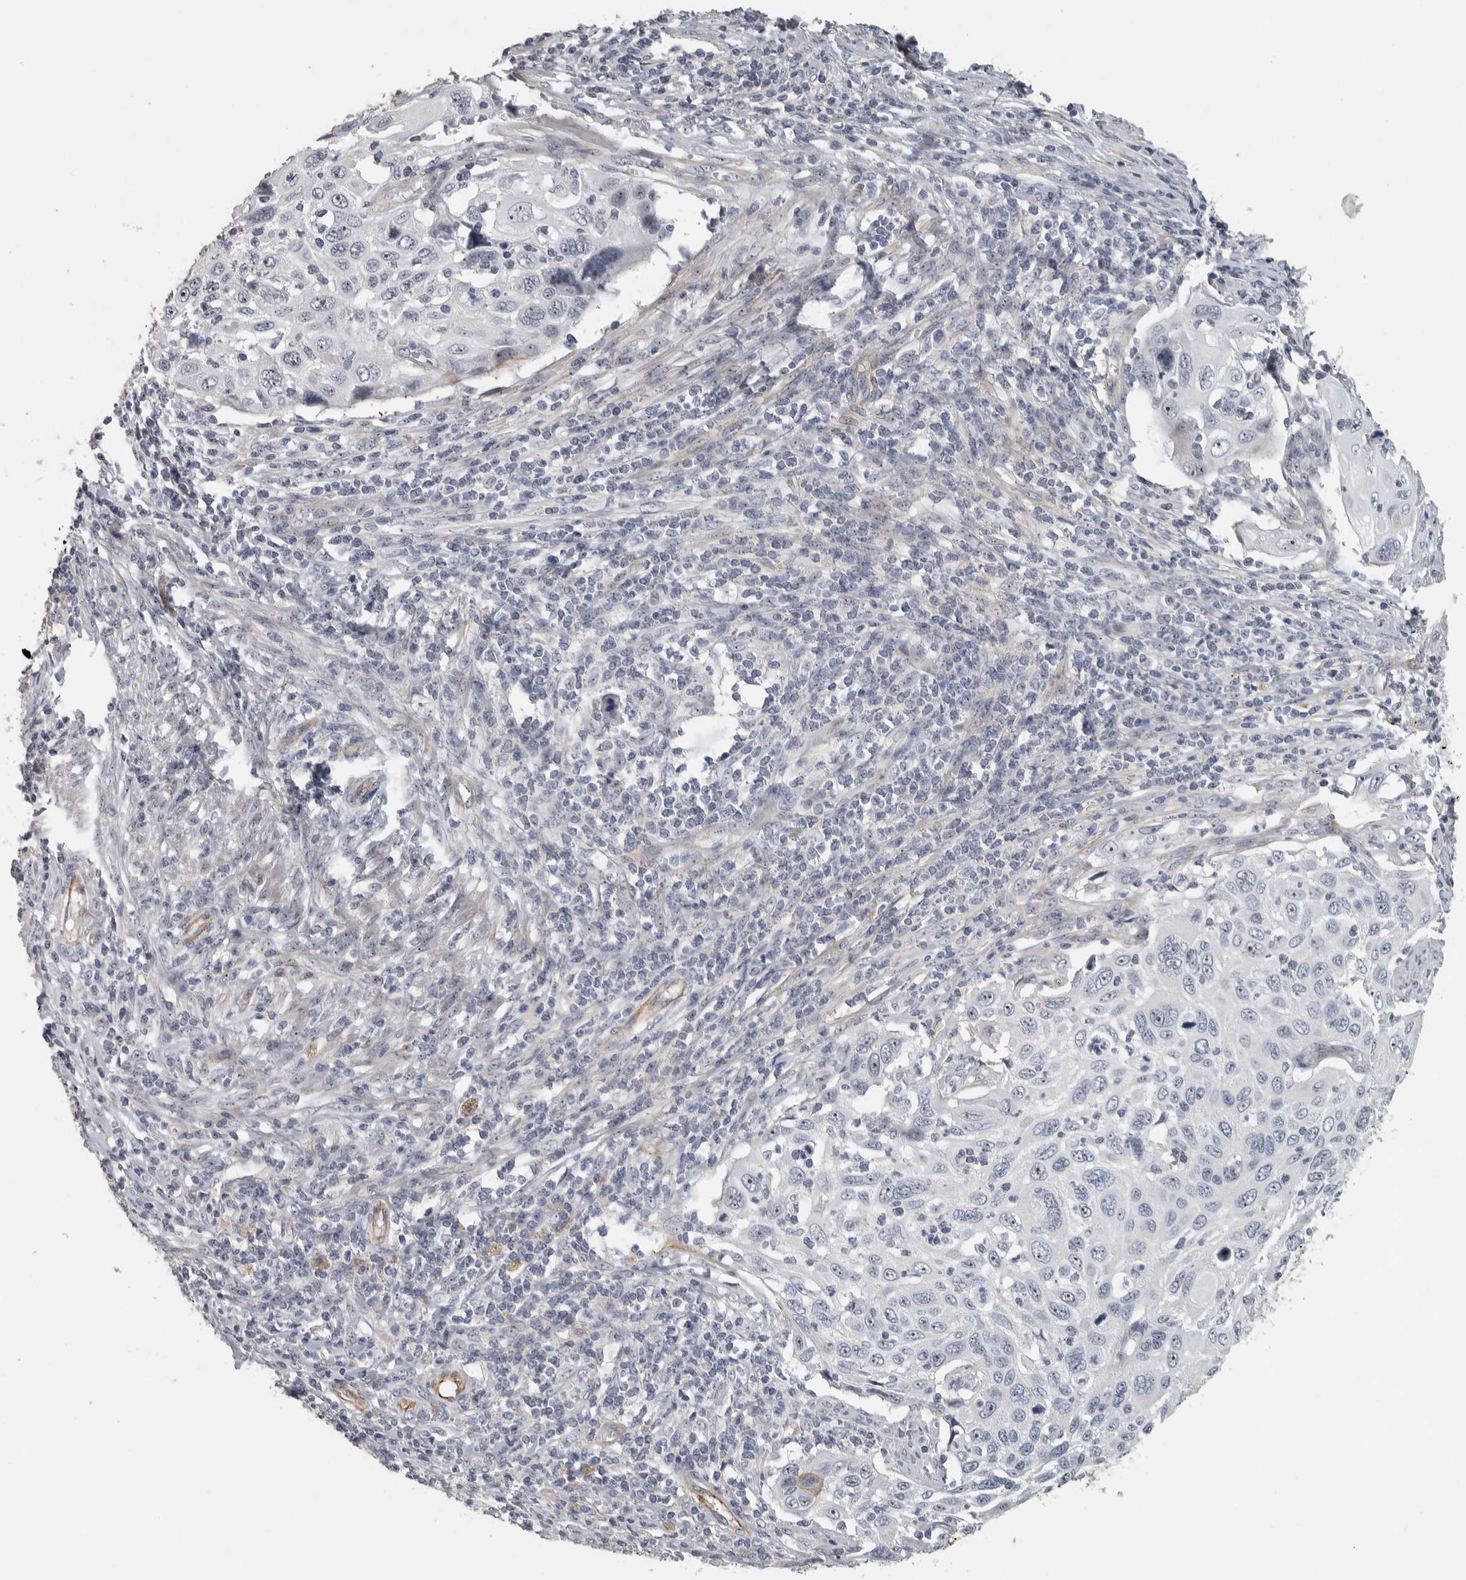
{"staining": {"intensity": "weak", "quantity": "<25%", "location": "nuclear"}, "tissue": "cervical cancer", "cell_type": "Tumor cells", "image_type": "cancer", "snomed": [{"axis": "morphology", "description": "Squamous cell carcinoma, NOS"}, {"axis": "topography", "description": "Cervix"}], "caption": "Cervical cancer (squamous cell carcinoma) was stained to show a protein in brown. There is no significant expression in tumor cells.", "gene": "DCAF10", "patient": {"sex": "female", "age": 70}}